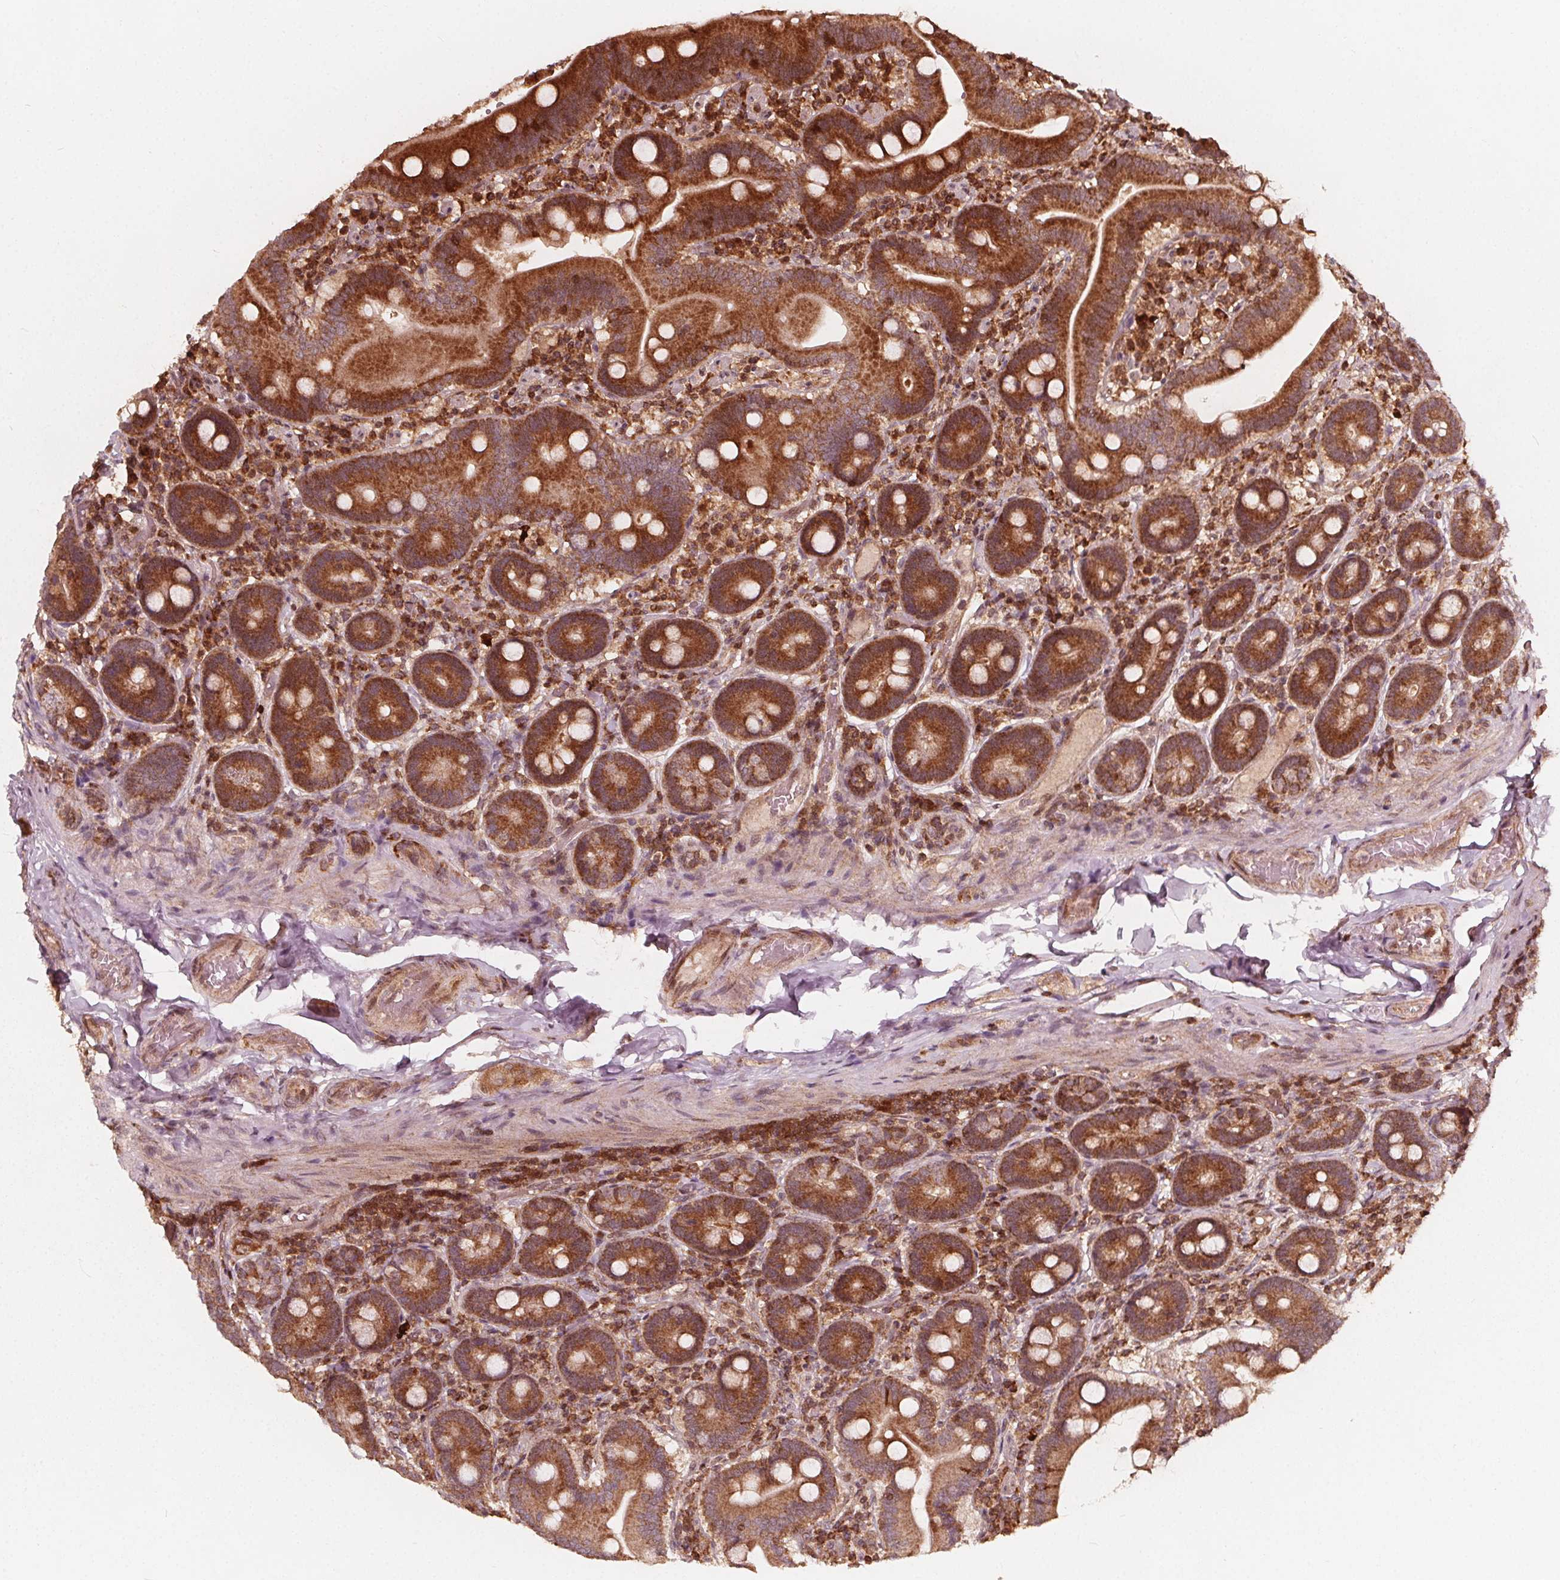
{"staining": {"intensity": "strong", "quantity": ">75%", "location": "cytoplasmic/membranous"}, "tissue": "duodenum", "cell_type": "Glandular cells", "image_type": "normal", "snomed": [{"axis": "morphology", "description": "Normal tissue, NOS"}, {"axis": "topography", "description": "Duodenum"}], "caption": "Glandular cells display high levels of strong cytoplasmic/membranous staining in approximately >75% of cells in benign human duodenum.", "gene": "AIP", "patient": {"sex": "female", "age": 62}}